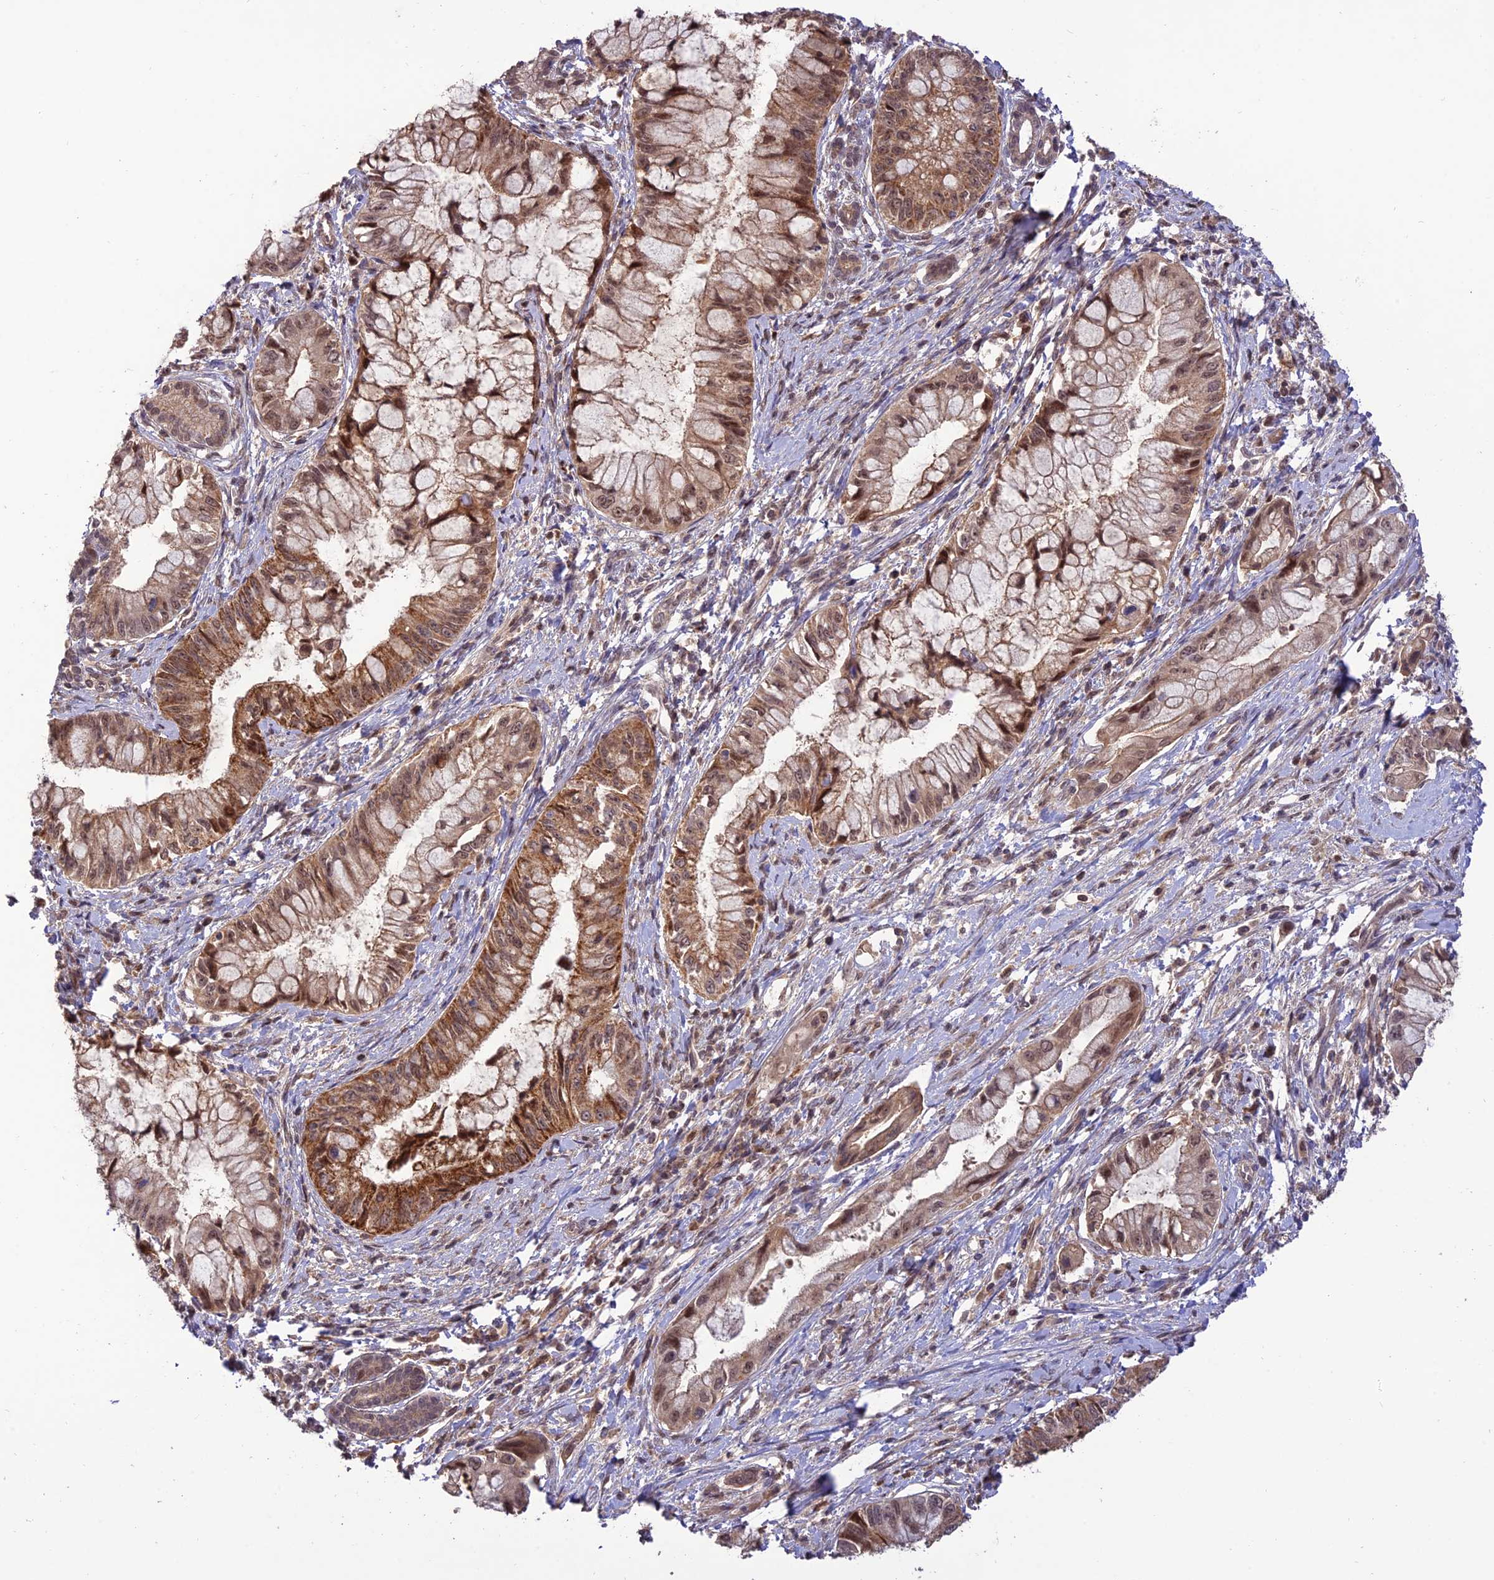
{"staining": {"intensity": "moderate", "quantity": ">75%", "location": "cytoplasmic/membranous,nuclear"}, "tissue": "pancreatic cancer", "cell_type": "Tumor cells", "image_type": "cancer", "snomed": [{"axis": "morphology", "description": "Adenocarcinoma, NOS"}, {"axis": "topography", "description": "Pancreas"}], "caption": "Pancreatic adenocarcinoma tissue shows moderate cytoplasmic/membranous and nuclear staining in about >75% of tumor cells (Brightfield microscopy of DAB IHC at high magnification).", "gene": "REV1", "patient": {"sex": "male", "age": 48}}